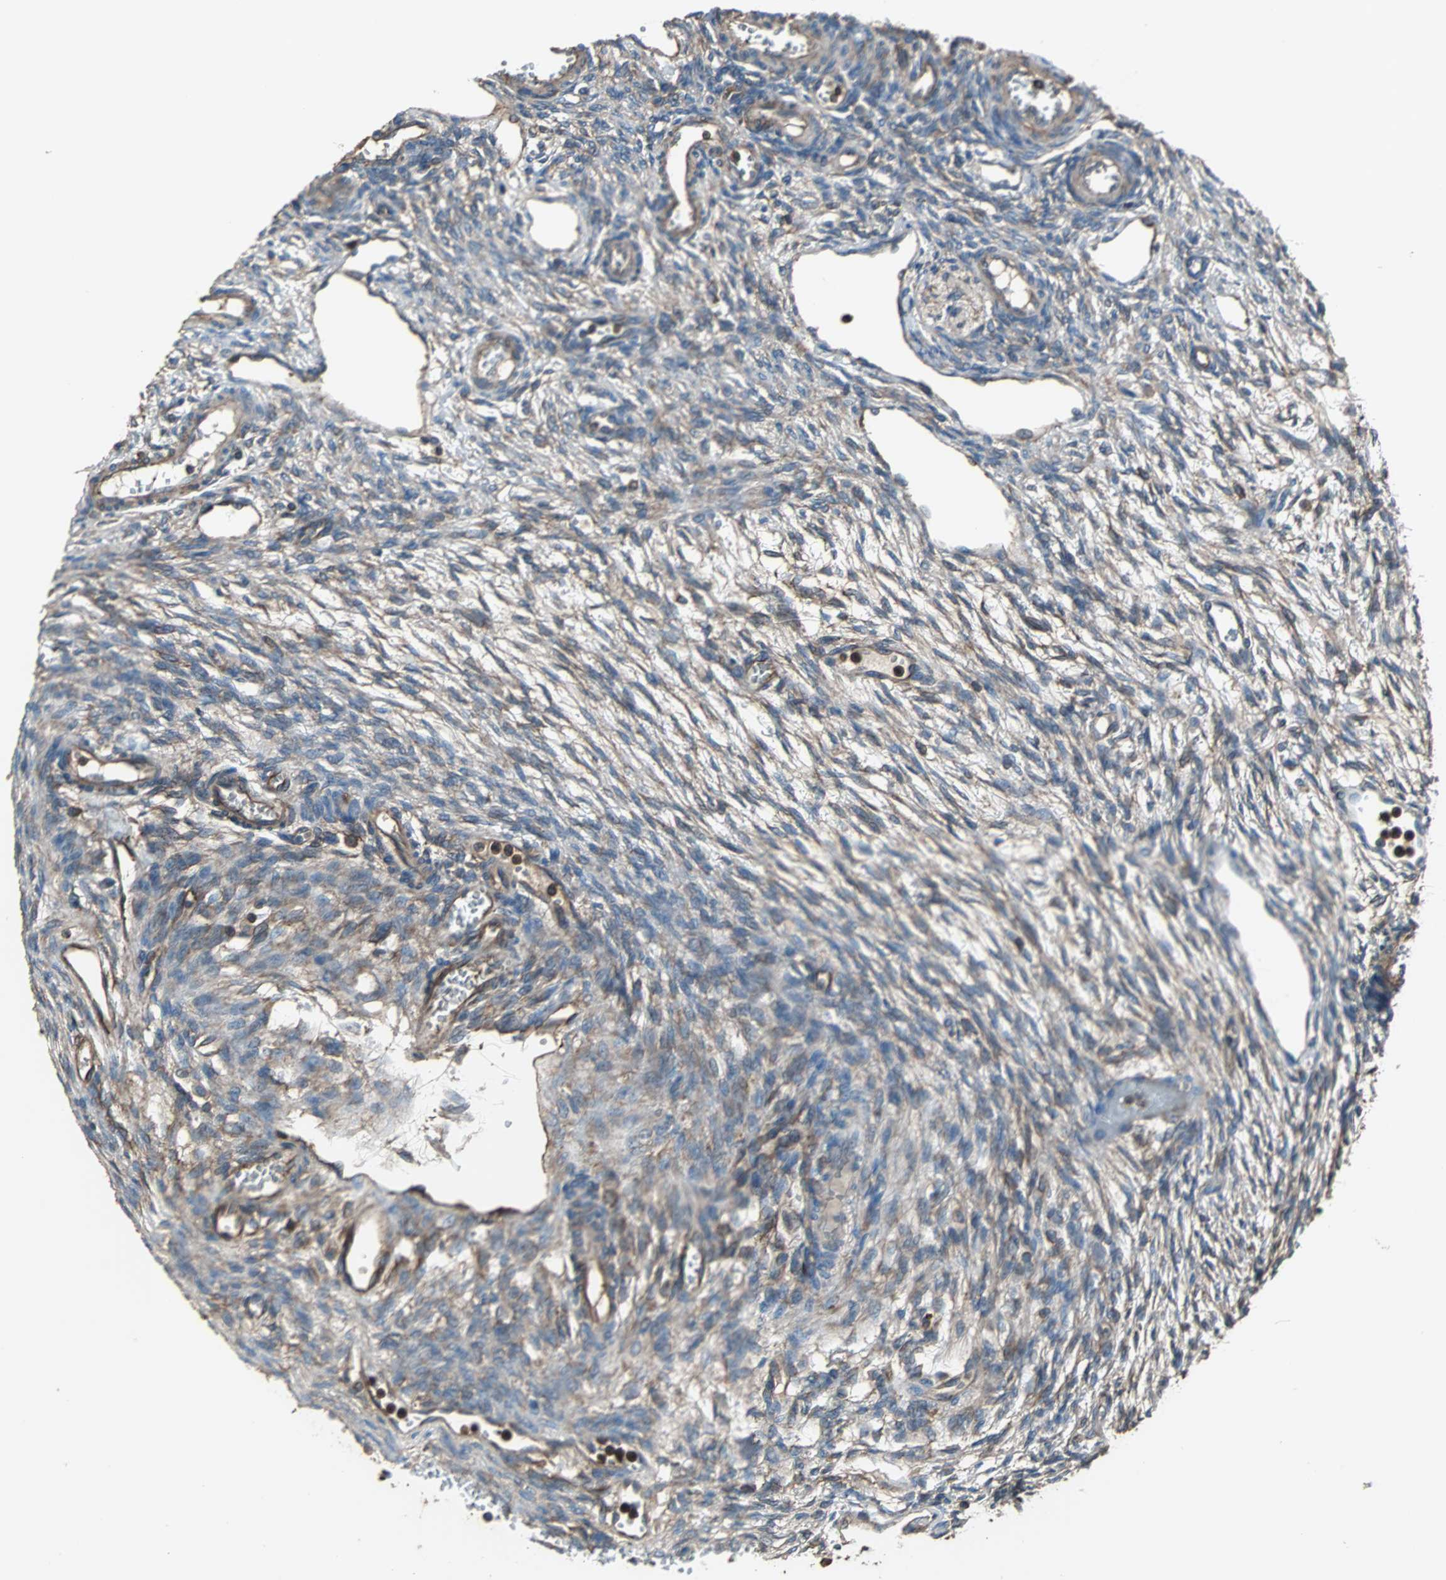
{"staining": {"intensity": "moderate", "quantity": ">75%", "location": "cytoplasmic/membranous"}, "tissue": "ovary", "cell_type": "Follicle cells", "image_type": "normal", "snomed": [{"axis": "morphology", "description": "Normal tissue, NOS"}, {"axis": "topography", "description": "Ovary"}], "caption": "The image demonstrates staining of normal ovary, revealing moderate cytoplasmic/membranous protein staining (brown color) within follicle cells.", "gene": "ACTN1", "patient": {"sex": "female", "age": 33}}